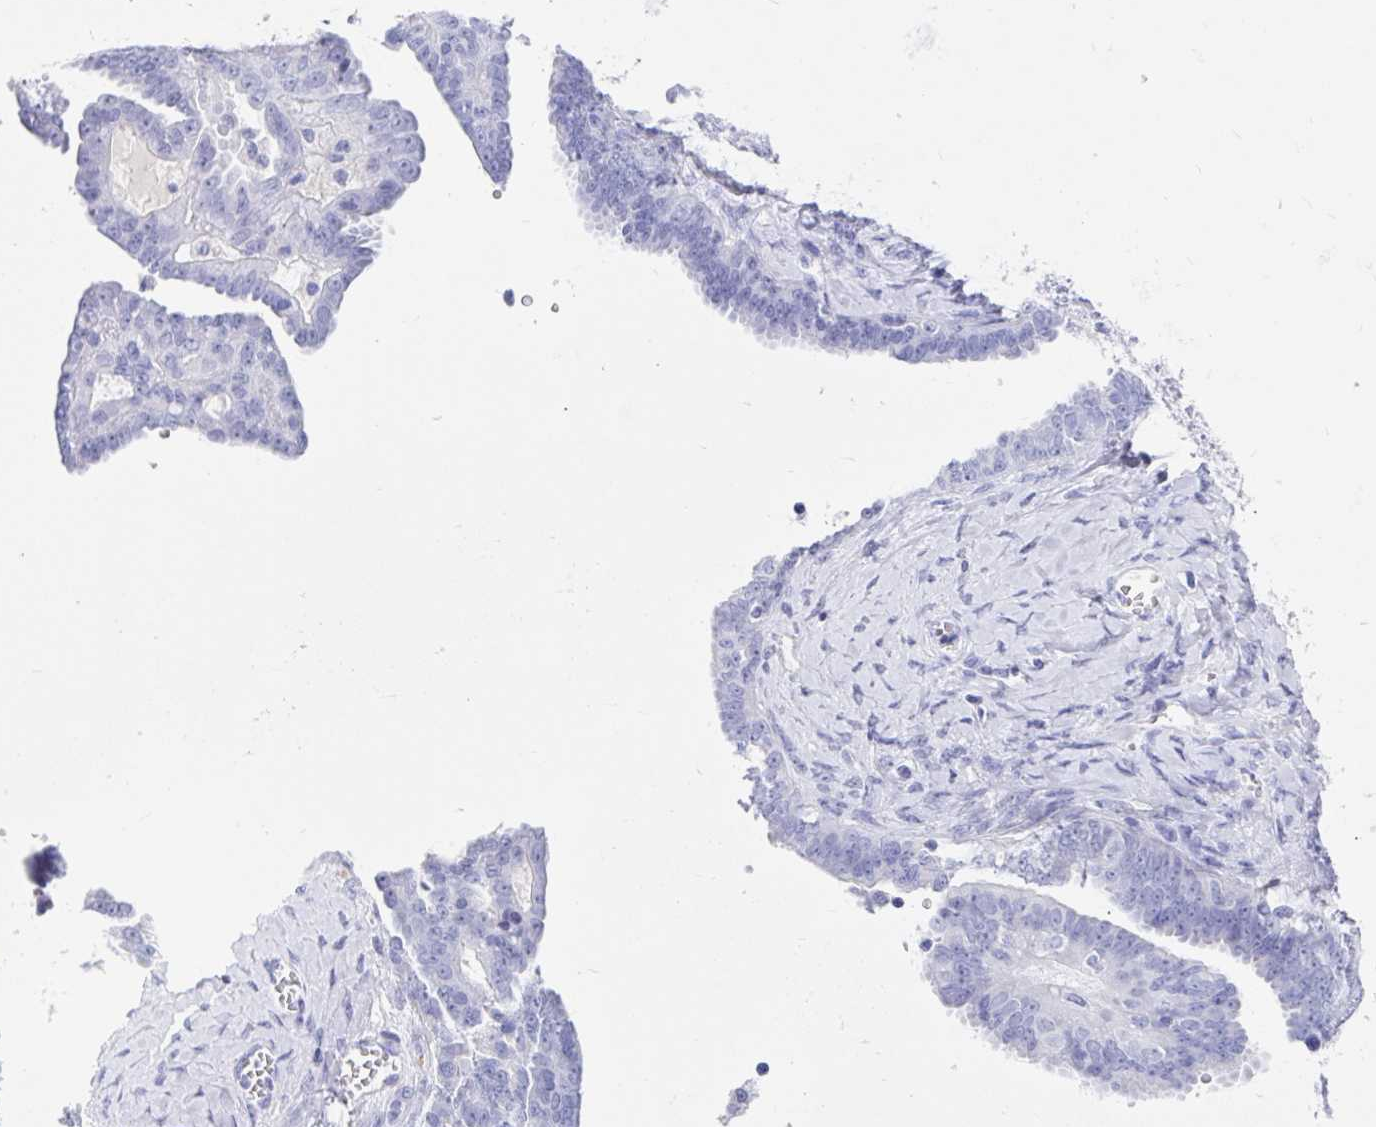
{"staining": {"intensity": "negative", "quantity": "none", "location": "none"}, "tissue": "ovarian cancer", "cell_type": "Tumor cells", "image_type": "cancer", "snomed": [{"axis": "morphology", "description": "Cystadenocarcinoma, serous, NOS"}, {"axis": "topography", "description": "Ovary"}], "caption": "Tumor cells are negative for brown protein staining in ovarian cancer. (Brightfield microscopy of DAB (3,3'-diaminobenzidine) immunohistochemistry (IHC) at high magnification).", "gene": "DPEP3", "patient": {"sex": "female", "age": 71}}